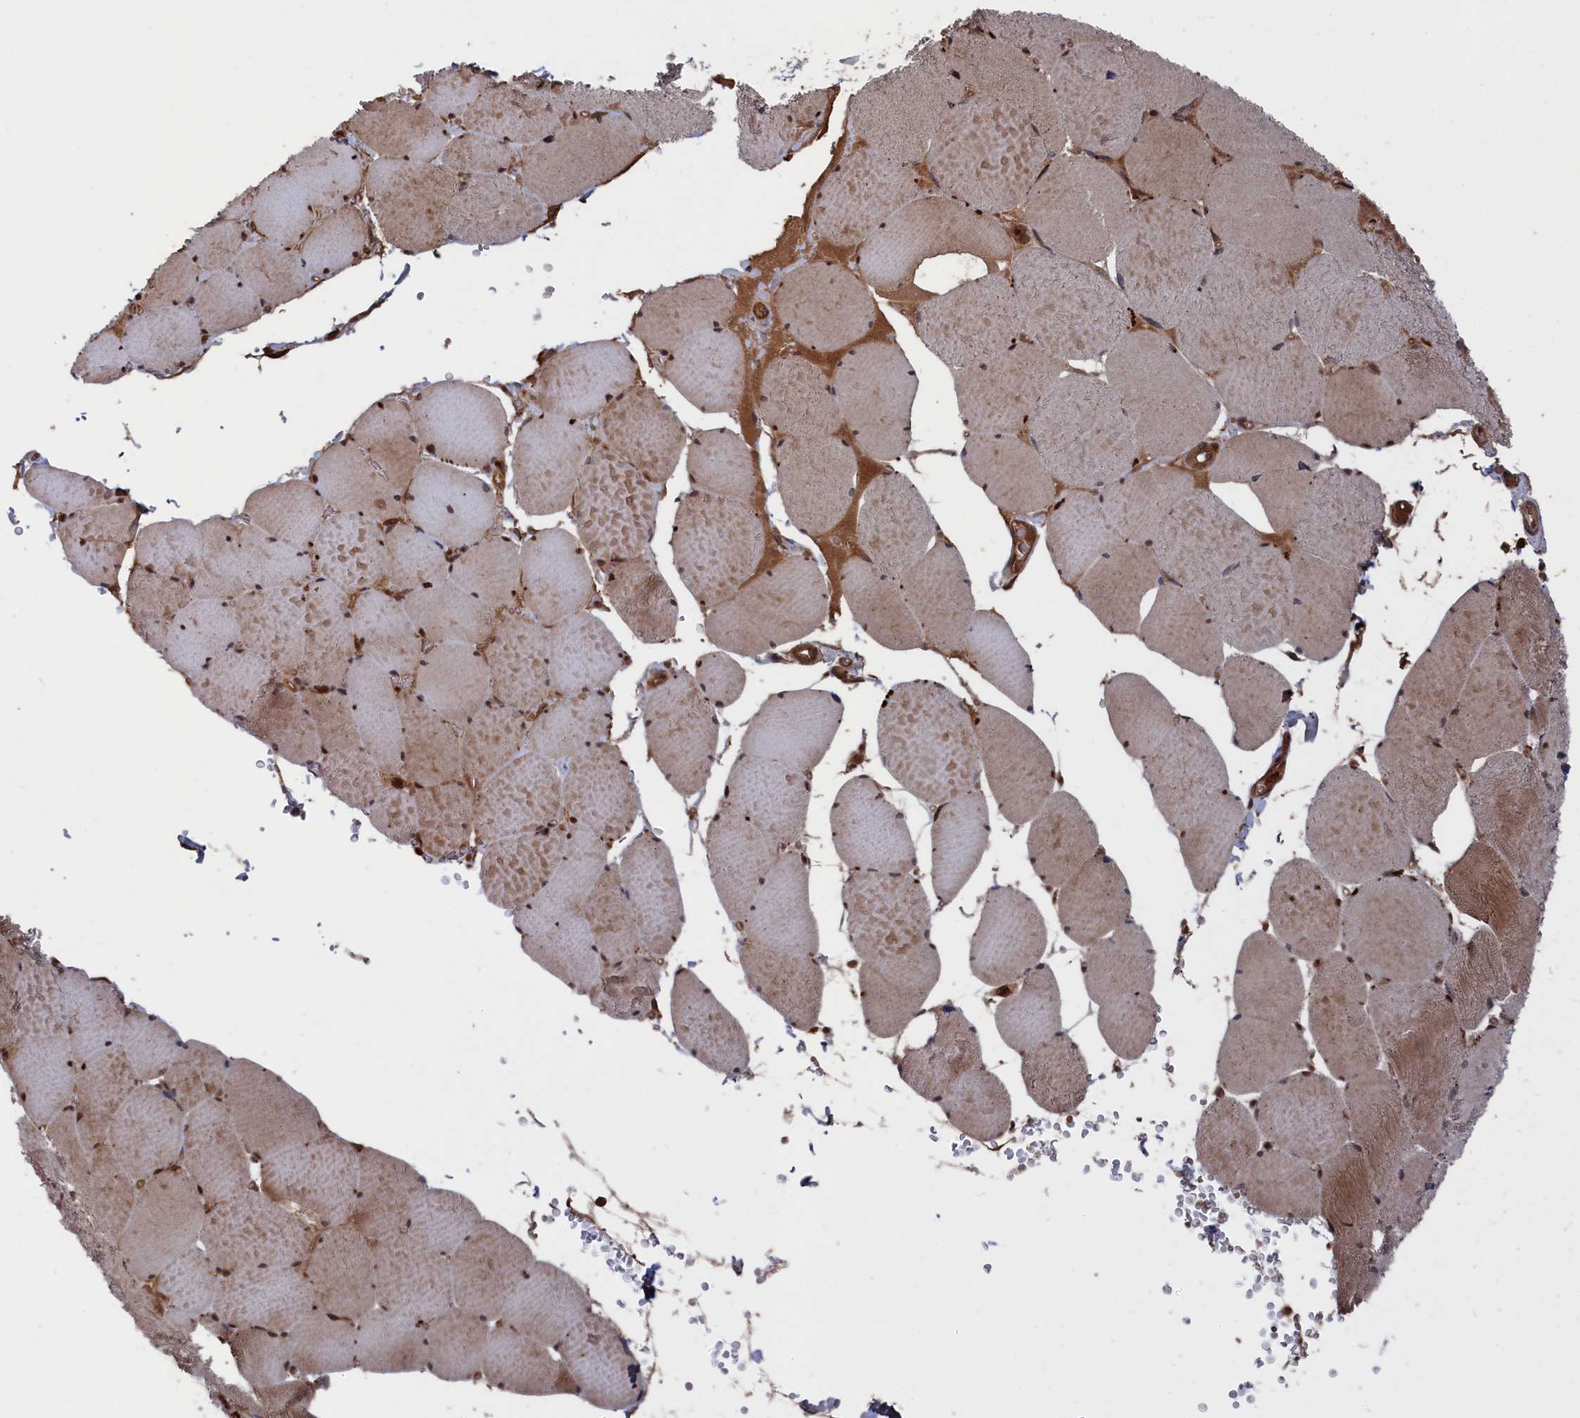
{"staining": {"intensity": "moderate", "quantity": "25%-75%", "location": "cytoplasmic/membranous,nuclear"}, "tissue": "skeletal muscle", "cell_type": "Myocytes", "image_type": "normal", "snomed": [{"axis": "morphology", "description": "Normal tissue, NOS"}, {"axis": "topography", "description": "Skeletal muscle"}, {"axis": "topography", "description": "Head-Neck"}], "caption": "Moderate cytoplasmic/membranous,nuclear expression for a protein is present in approximately 25%-75% of myocytes of unremarkable skeletal muscle using immunohistochemistry.", "gene": "PLA2G15", "patient": {"sex": "male", "age": 66}}